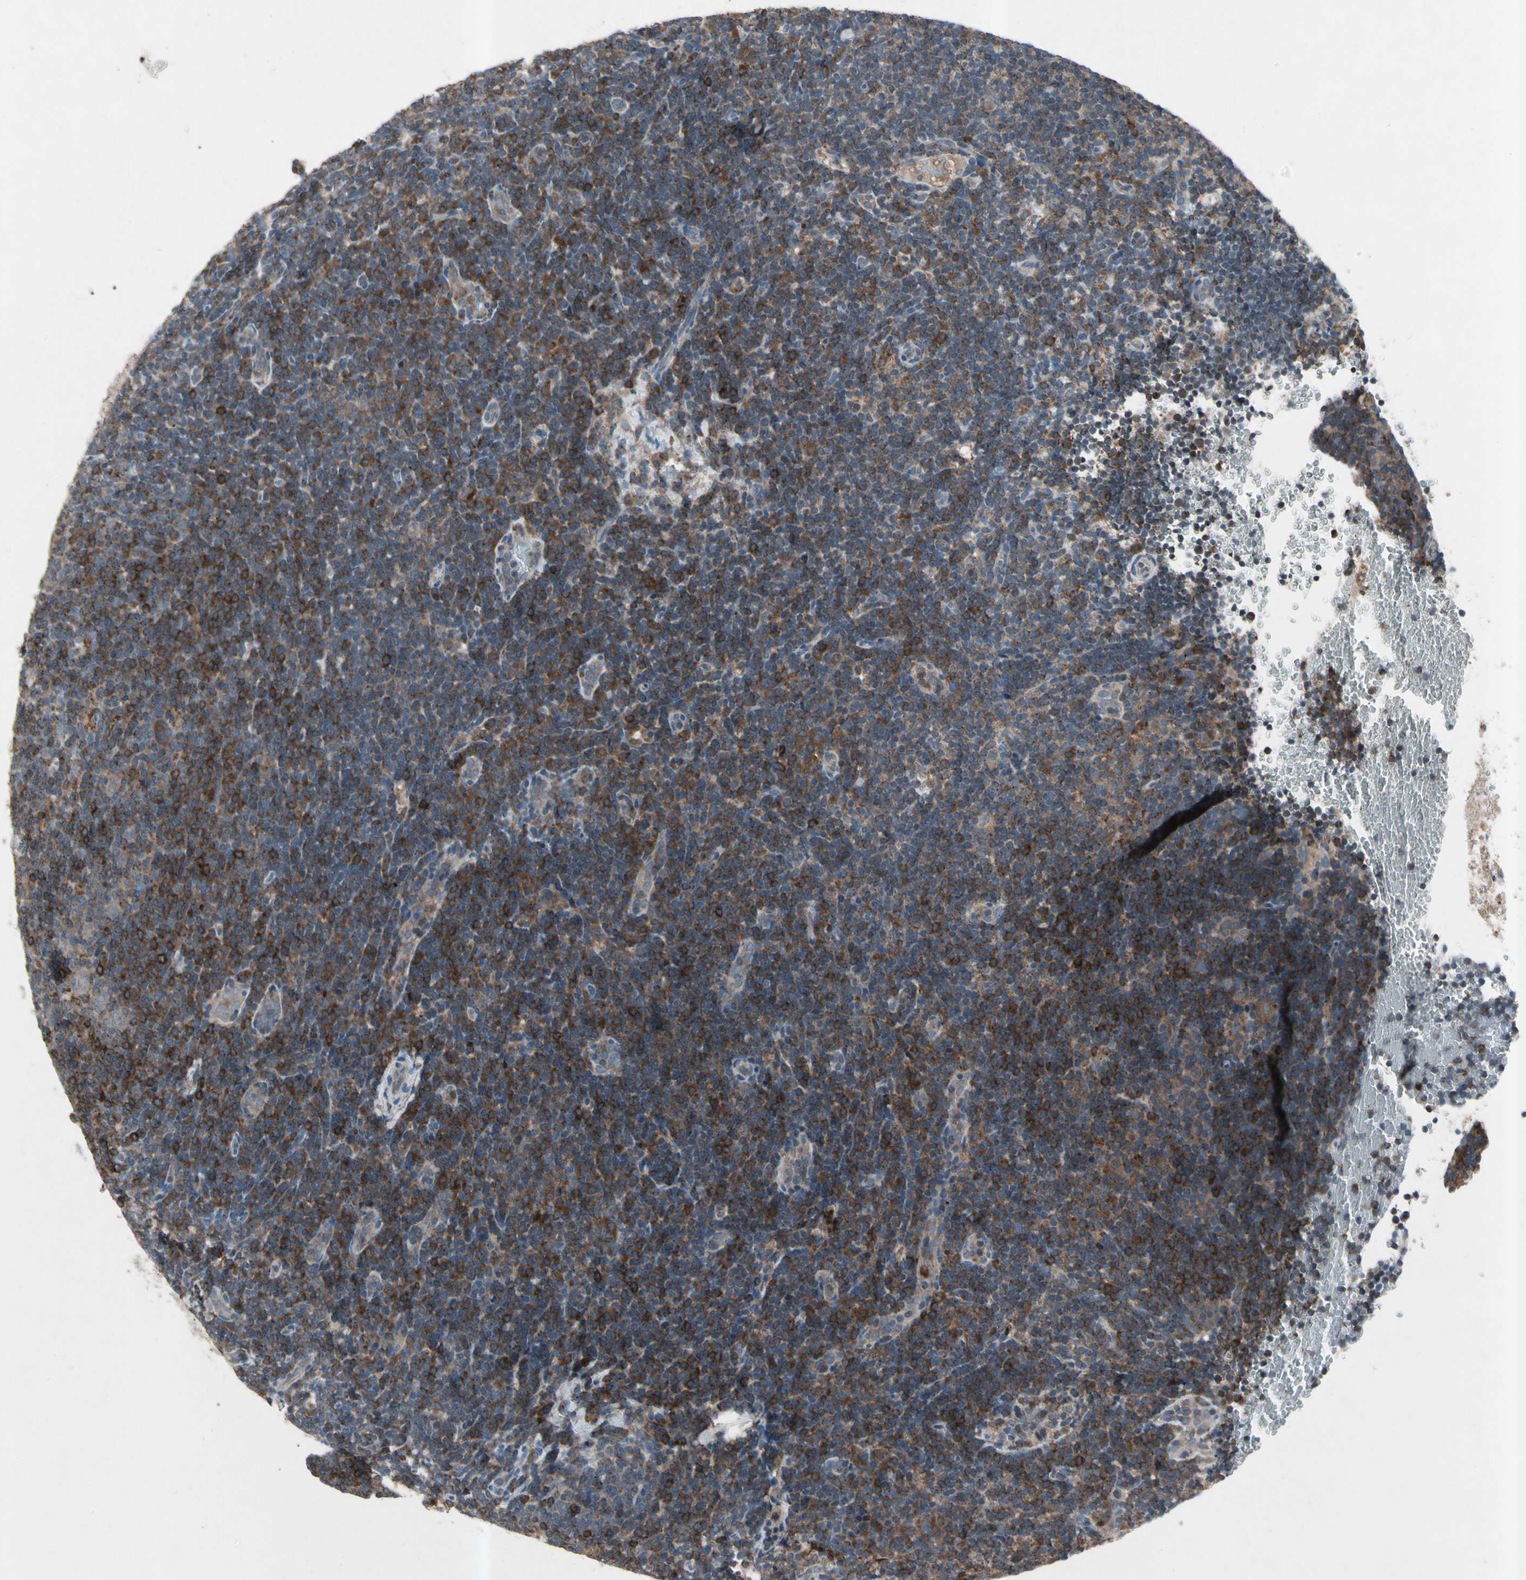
{"staining": {"intensity": "weak", "quantity": "25%-75%", "location": "cytoplasmic/membranous"}, "tissue": "lymphoma", "cell_type": "Tumor cells", "image_type": "cancer", "snomed": [{"axis": "morphology", "description": "Hodgkin's disease, NOS"}, {"axis": "topography", "description": "Lymph node"}], "caption": "Immunohistochemical staining of lymphoma reveals weak cytoplasmic/membranous protein positivity in about 25%-75% of tumor cells.", "gene": "NMI", "patient": {"sex": "female", "age": 57}}